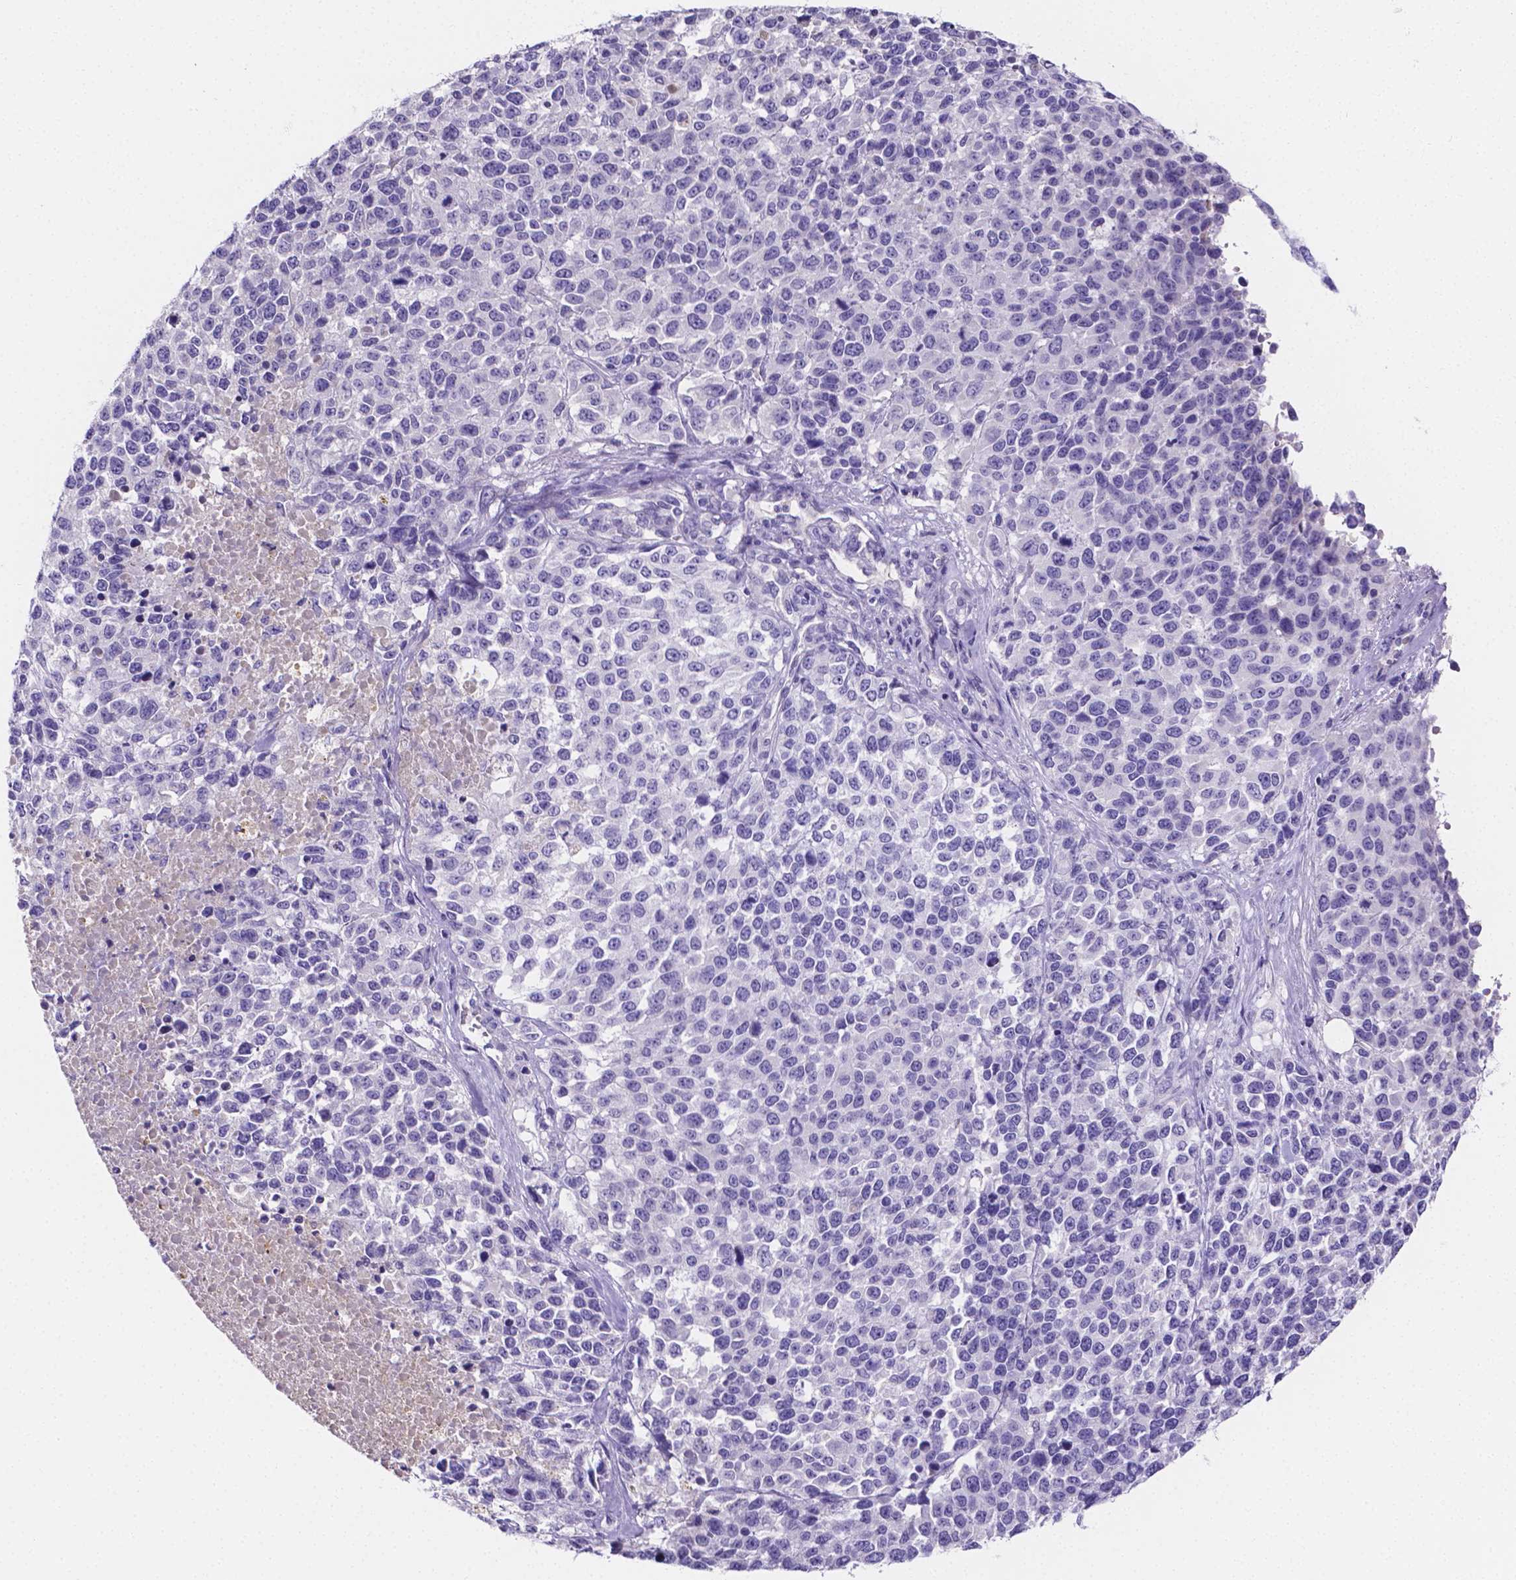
{"staining": {"intensity": "negative", "quantity": "none", "location": "none"}, "tissue": "melanoma", "cell_type": "Tumor cells", "image_type": "cancer", "snomed": [{"axis": "morphology", "description": "Malignant melanoma, Metastatic site"}, {"axis": "topography", "description": "Skin"}], "caption": "Tumor cells show no significant expression in melanoma.", "gene": "NRGN", "patient": {"sex": "male", "age": 84}}